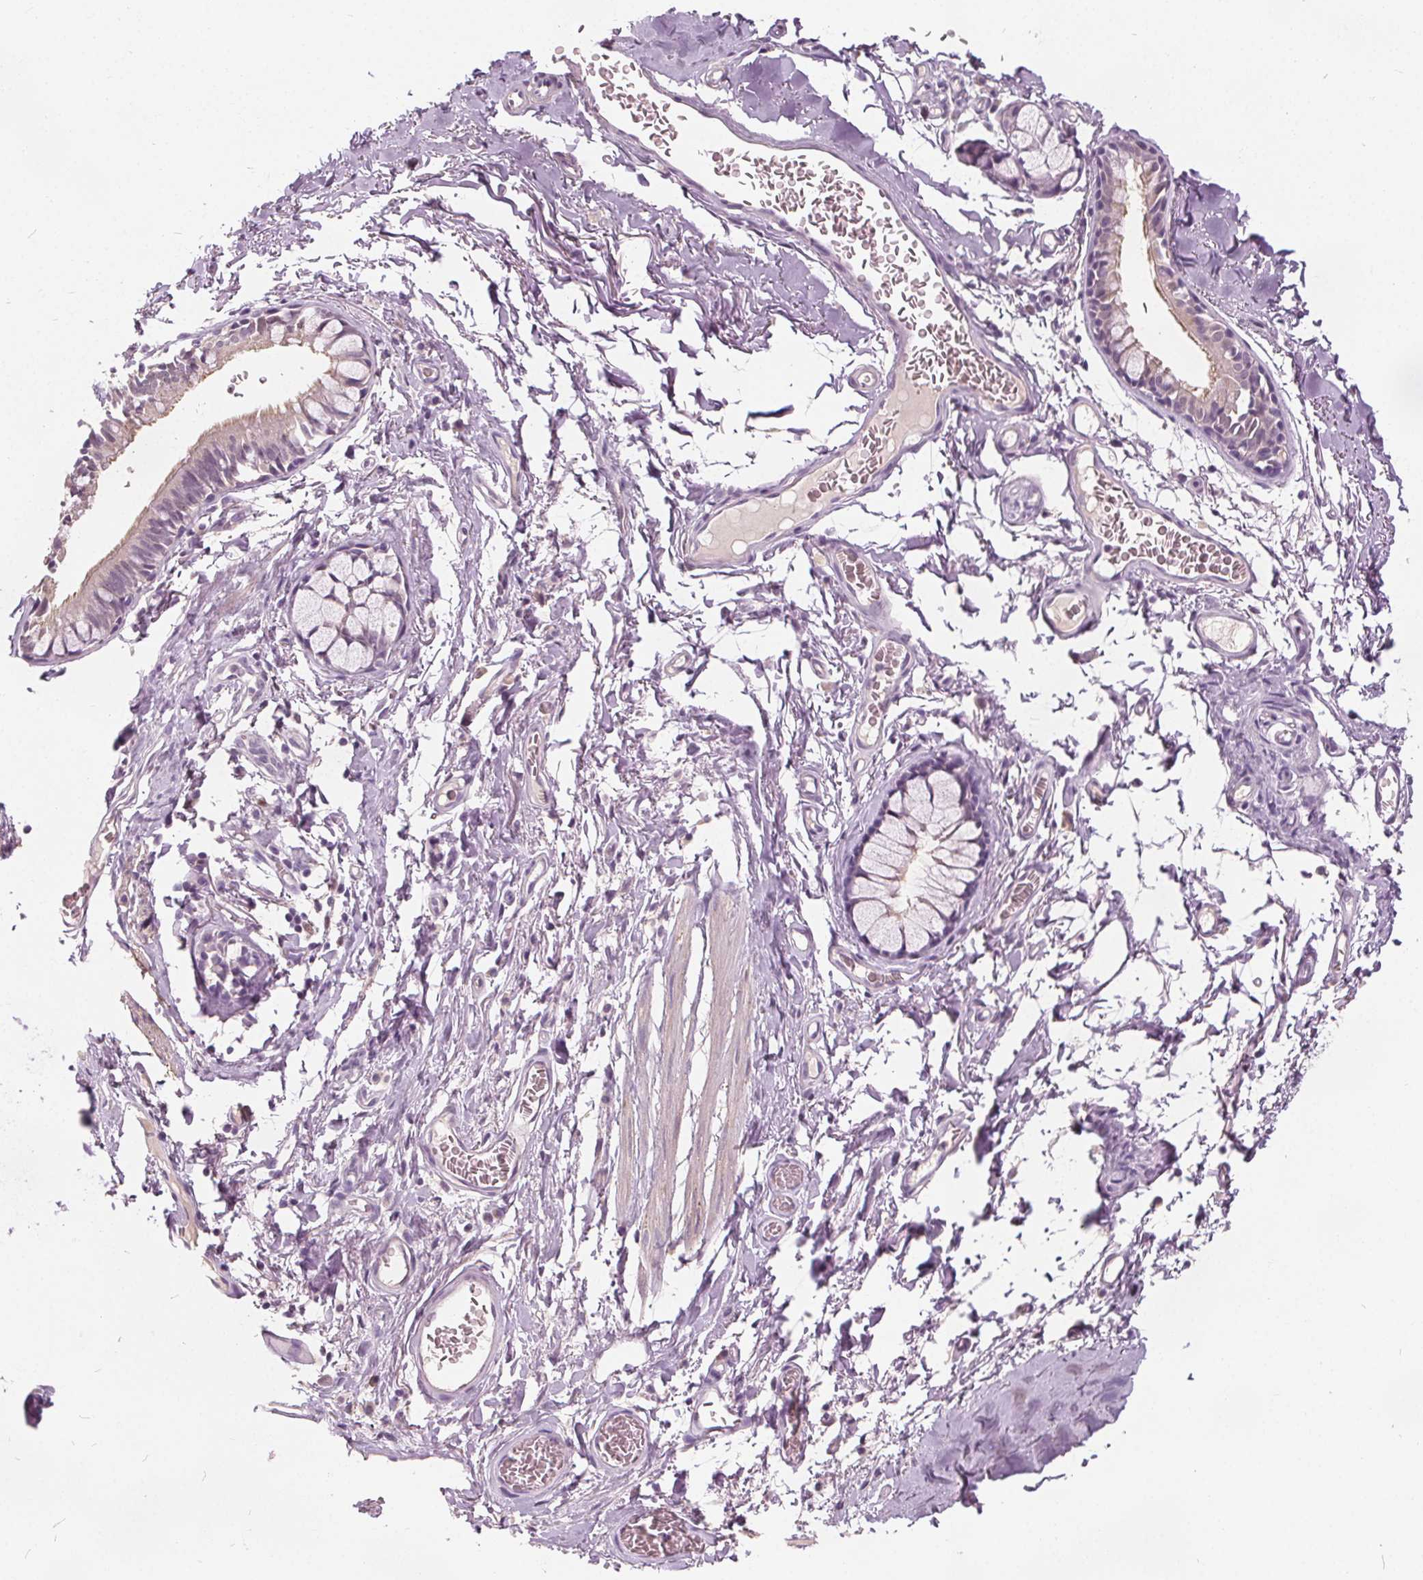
{"staining": {"intensity": "negative", "quantity": "none", "location": "none"}, "tissue": "adipose tissue", "cell_type": "Adipocytes", "image_type": "normal", "snomed": [{"axis": "morphology", "description": "Normal tissue, NOS"}, {"axis": "topography", "description": "Cartilage tissue"}, {"axis": "topography", "description": "Bronchus"}, {"axis": "topography", "description": "Peripheral nerve tissue"}], "caption": "The photomicrograph exhibits no staining of adipocytes in normal adipose tissue. (Stains: DAB (3,3'-diaminobenzidine) immunohistochemistry (IHC) with hematoxylin counter stain, Microscopy: brightfield microscopy at high magnification).", "gene": "ACOX2", "patient": {"sex": "male", "age": 67}}